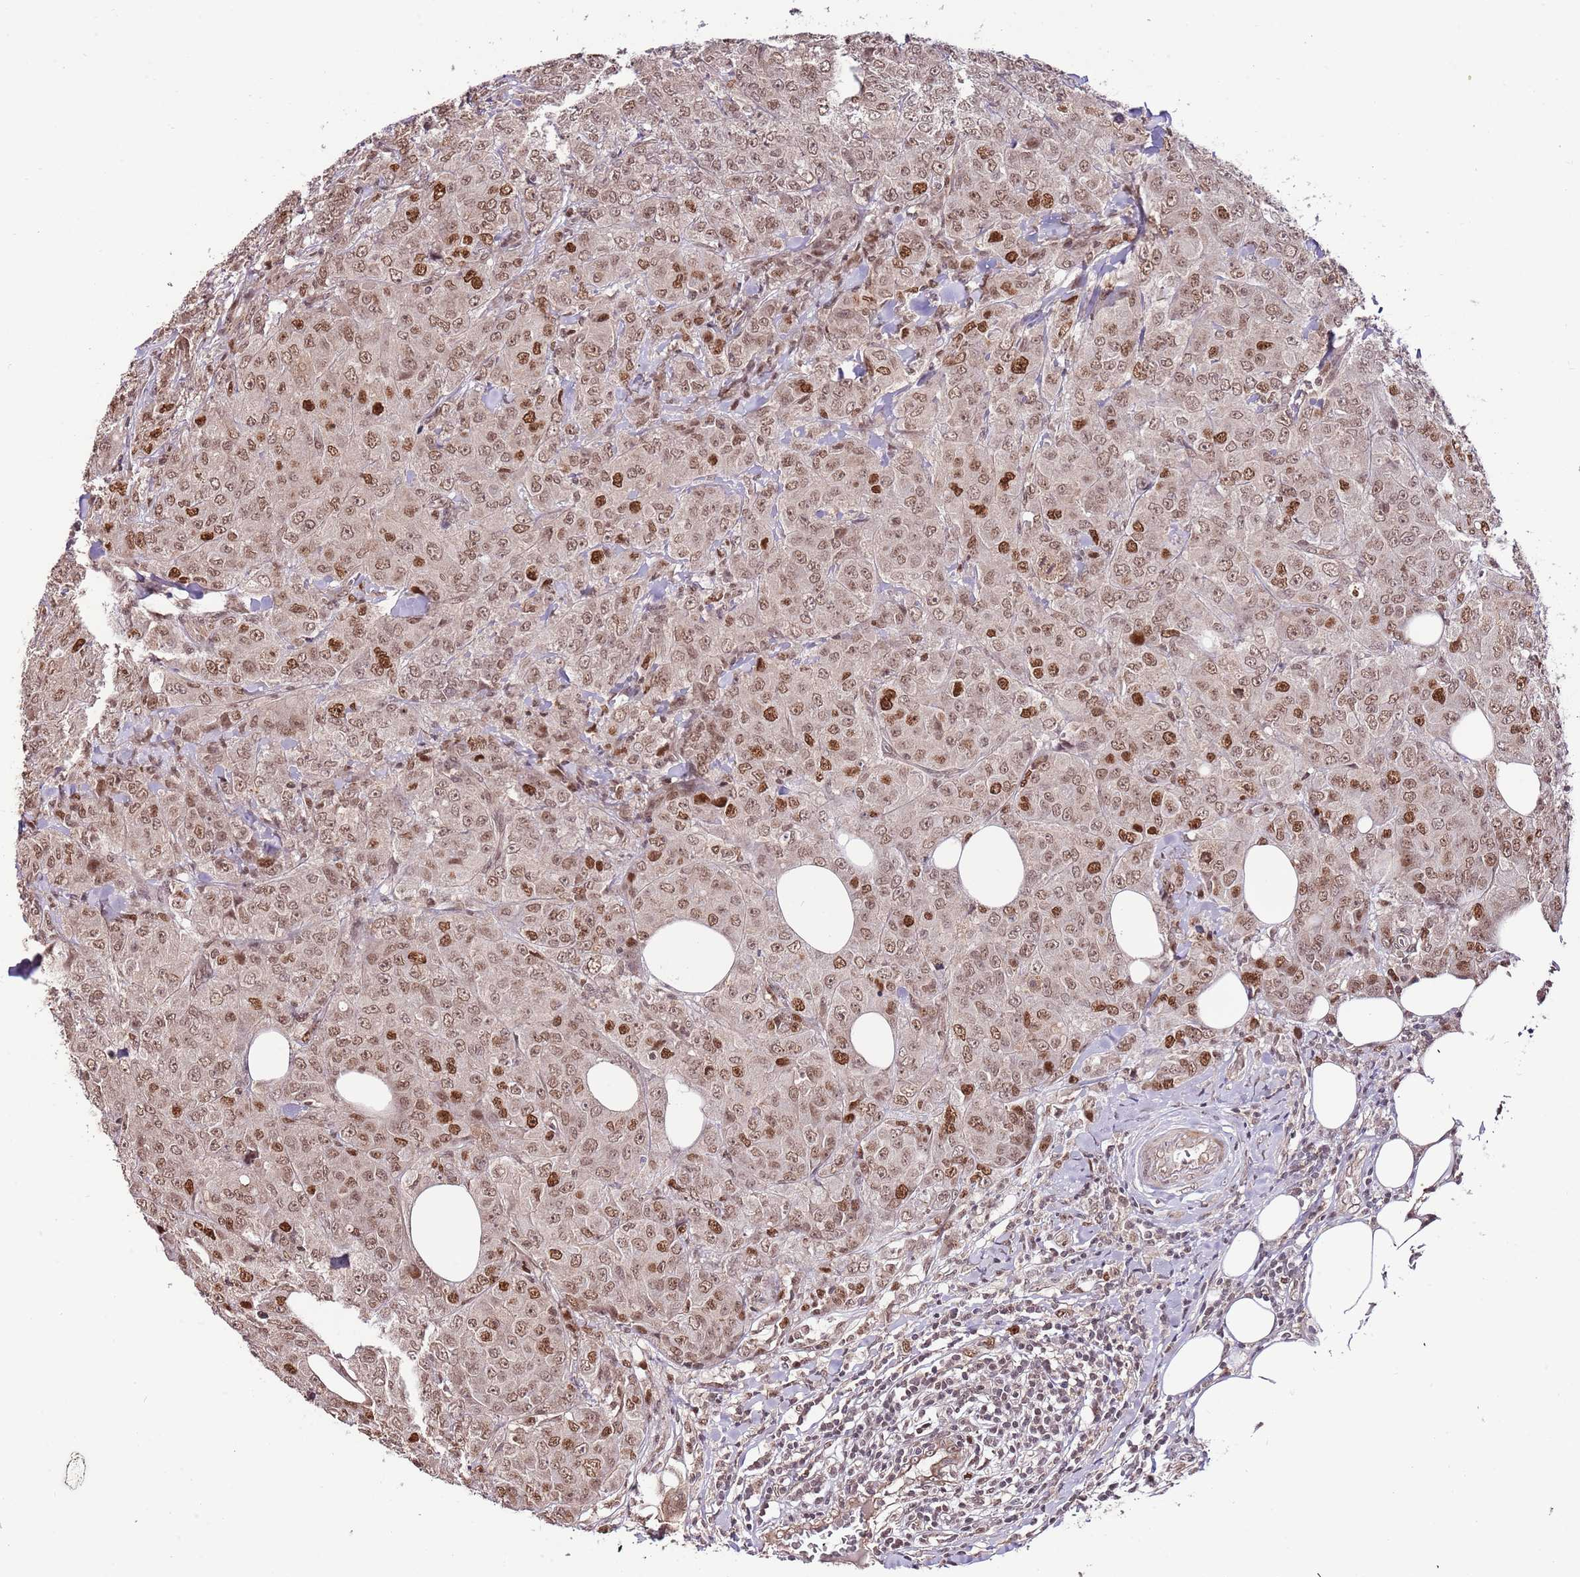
{"staining": {"intensity": "strong", "quantity": "25%-75%", "location": "nuclear"}, "tissue": "breast cancer", "cell_type": "Tumor cells", "image_type": "cancer", "snomed": [{"axis": "morphology", "description": "Duct carcinoma"}, {"axis": "topography", "description": "Breast"}], "caption": "The histopathology image exhibits a brown stain indicating the presence of a protein in the nuclear of tumor cells in invasive ductal carcinoma (breast). (DAB = brown stain, brightfield microscopy at high magnification).", "gene": "RIF1", "patient": {"sex": "female", "age": 43}}